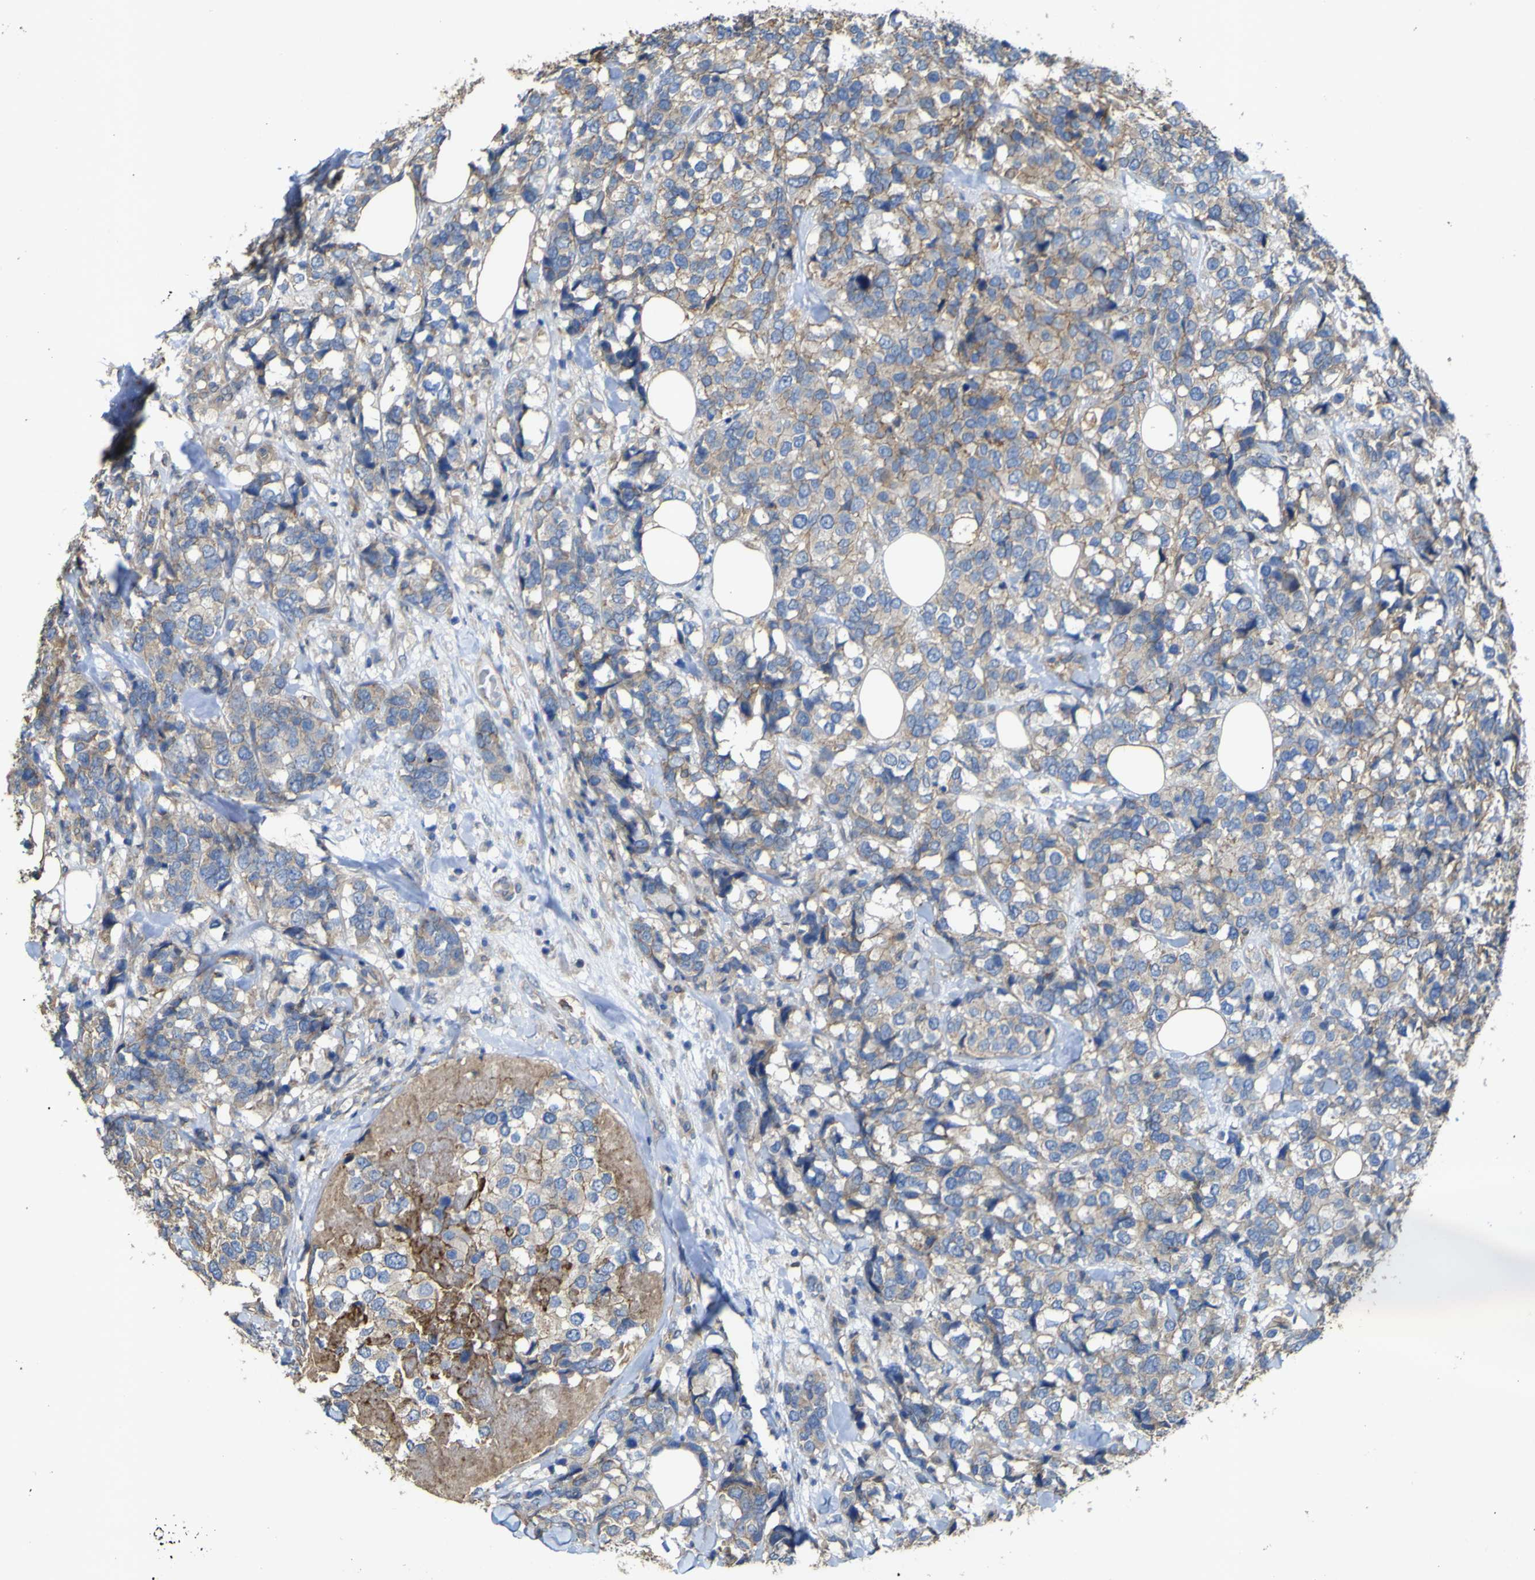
{"staining": {"intensity": "weak", "quantity": ">75%", "location": "cytoplasmic/membranous"}, "tissue": "breast cancer", "cell_type": "Tumor cells", "image_type": "cancer", "snomed": [{"axis": "morphology", "description": "Lobular carcinoma"}, {"axis": "topography", "description": "Breast"}], "caption": "Protein expression analysis of human breast lobular carcinoma reveals weak cytoplasmic/membranous positivity in approximately >75% of tumor cells.", "gene": "TNFSF15", "patient": {"sex": "female", "age": 59}}